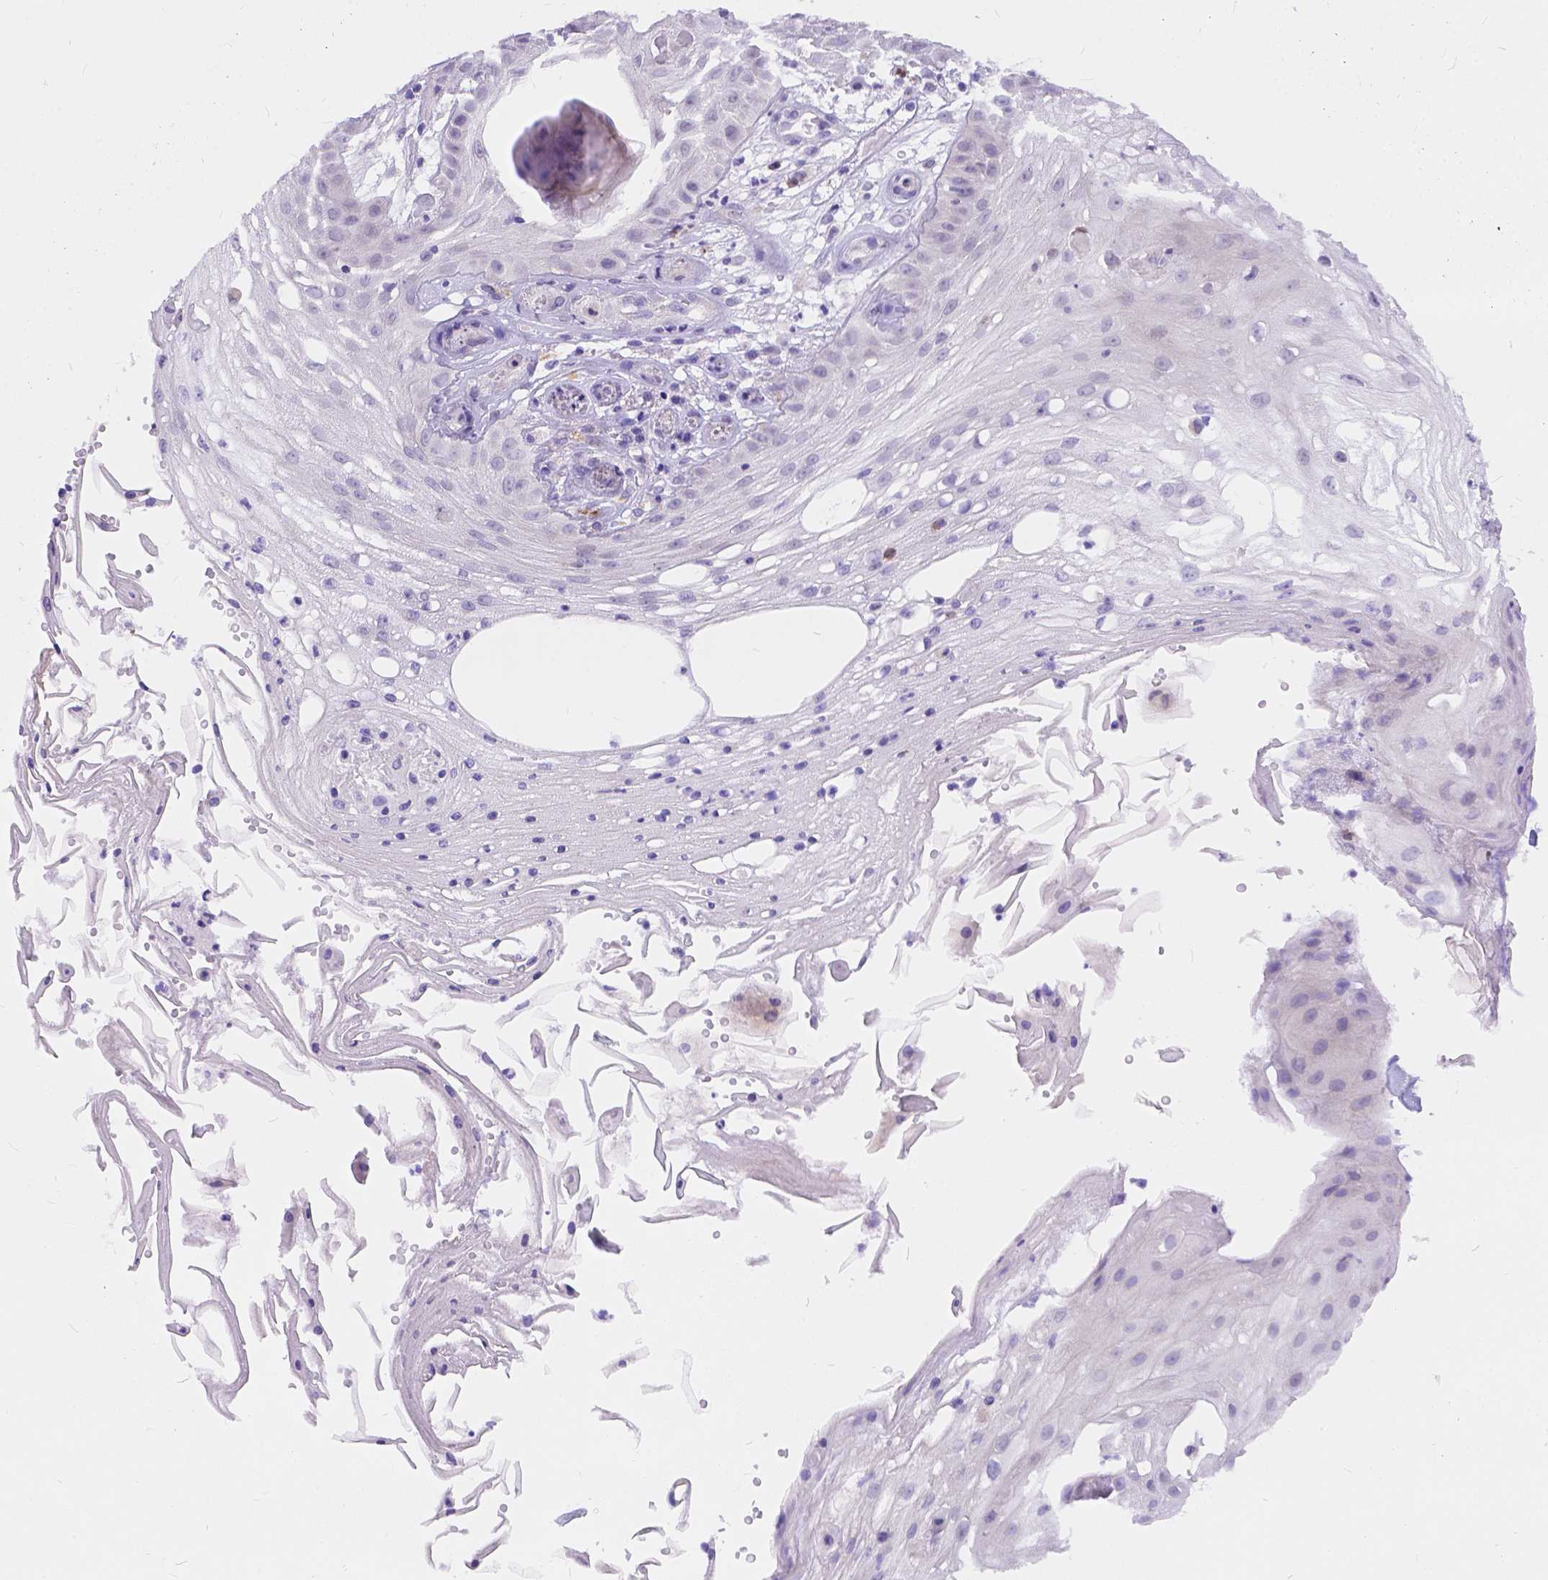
{"staining": {"intensity": "negative", "quantity": "none", "location": "none"}, "tissue": "skin cancer", "cell_type": "Tumor cells", "image_type": "cancer", "snomed": [{"axis": "morphology", "description": "Squamous cell carcinoma, NOS"}, {"axis": "topography", "description": "Skin"}], "caption": "Photomicrograph shows no significant protein expression in tumor cells of skin squamous cell carcinoma.", "gene": "DLEC1", "patient": {"sex": "male", "age": 70}}